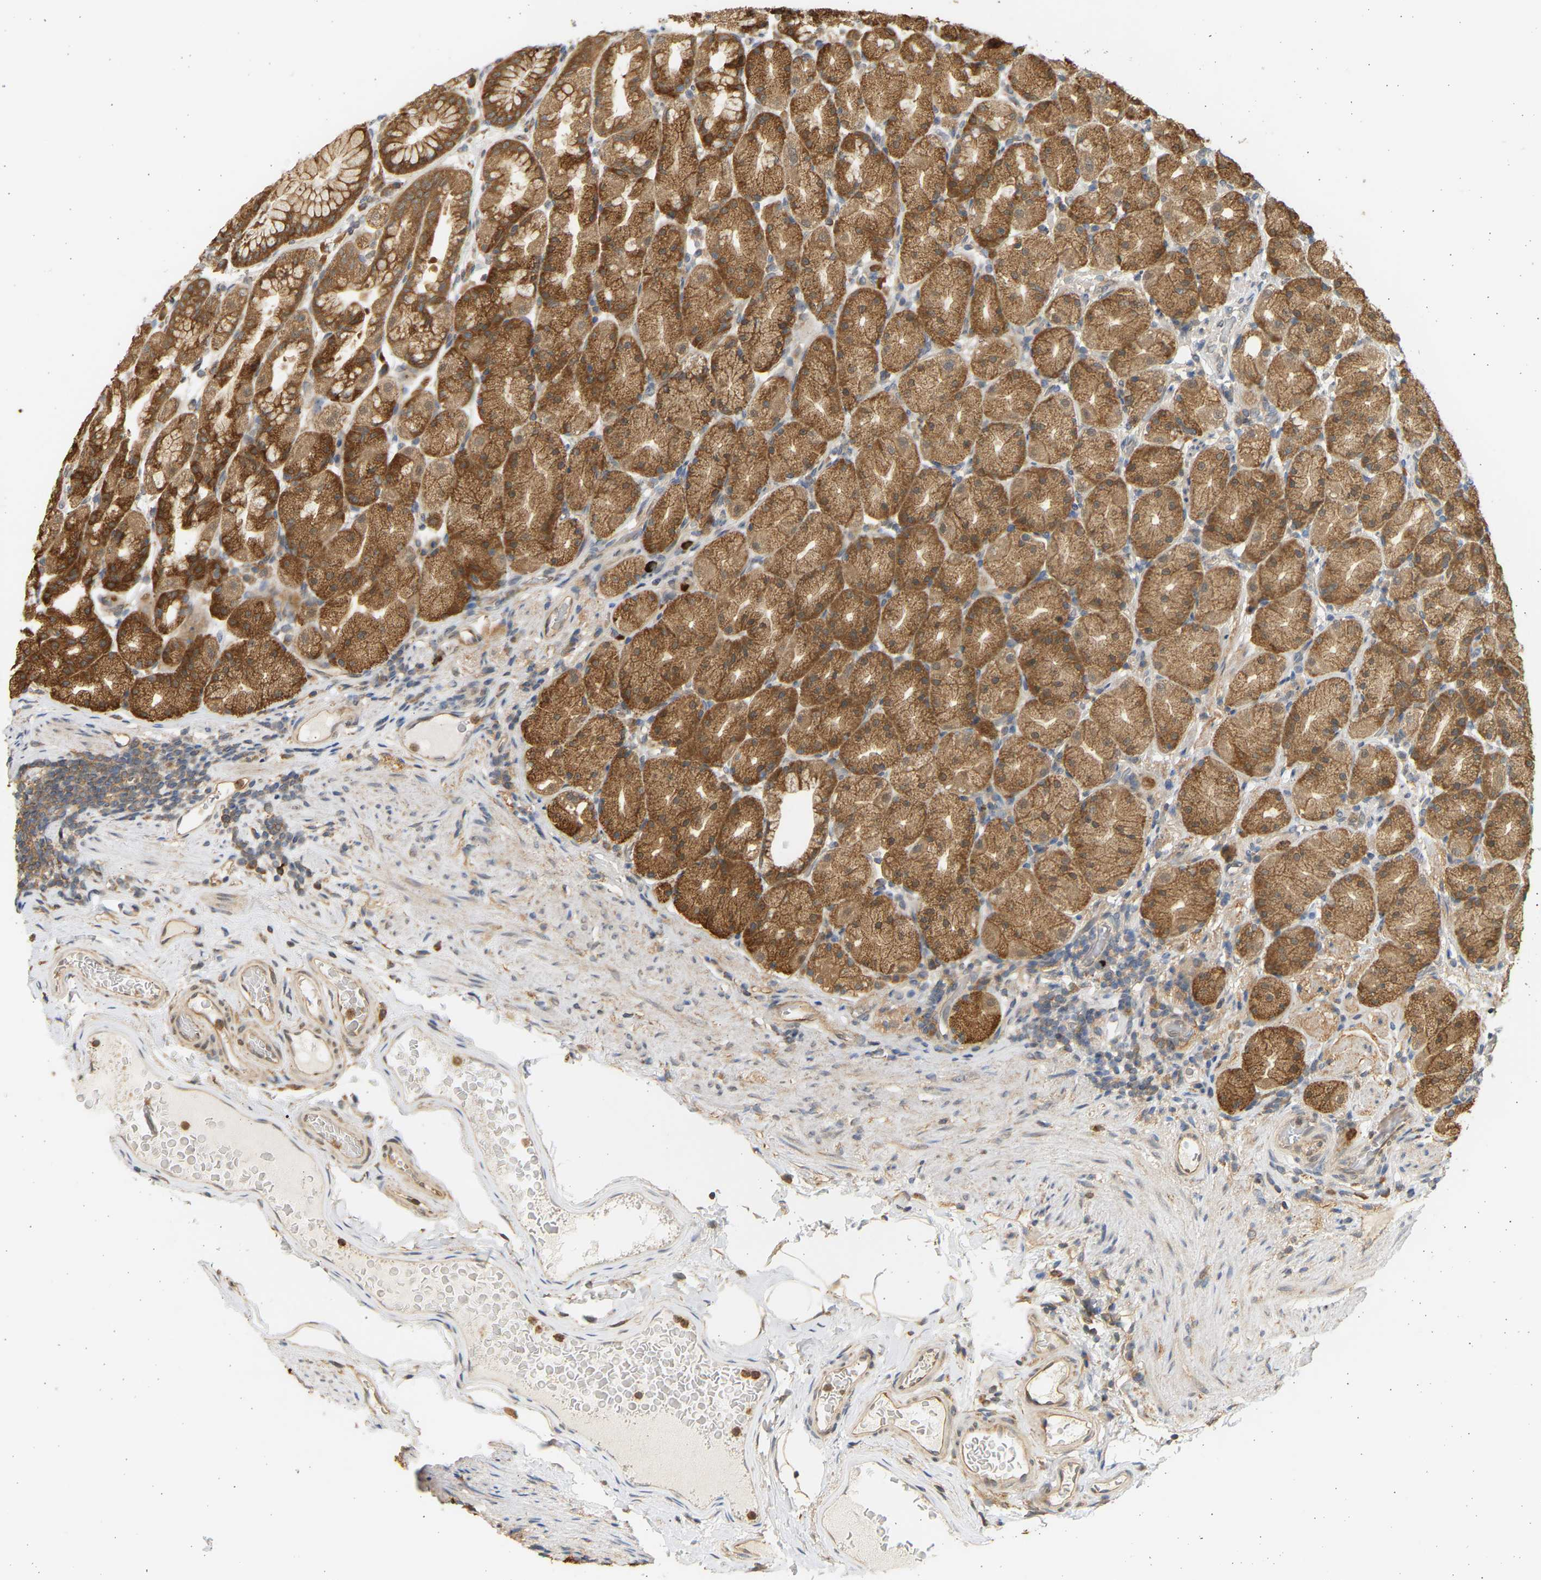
{"staining": {"intensity": "moderate", "quantity": ">75%", "location": "cytoplasmic/membranous"}, "tissue": "stomach", "cell_type": "Glandular cells", "image_type": "normal", "snomed": [{"axis": "morphology", "description": "Normal tissue, NOS"}, {"axis": "topography", "description": "Stomach, upper"}], "caption": "Stomach stained with immunohistochemistry (IHC) displays moderate cytoplasmic/membranous expression in approximately >75% of glandular cells. (DAB (3,3'-diaminobenzidine) IHC with brightfield microscopy, high magnification).", "gene": "B4GALT6", "patient": {"sex": "male", "age": 68}}